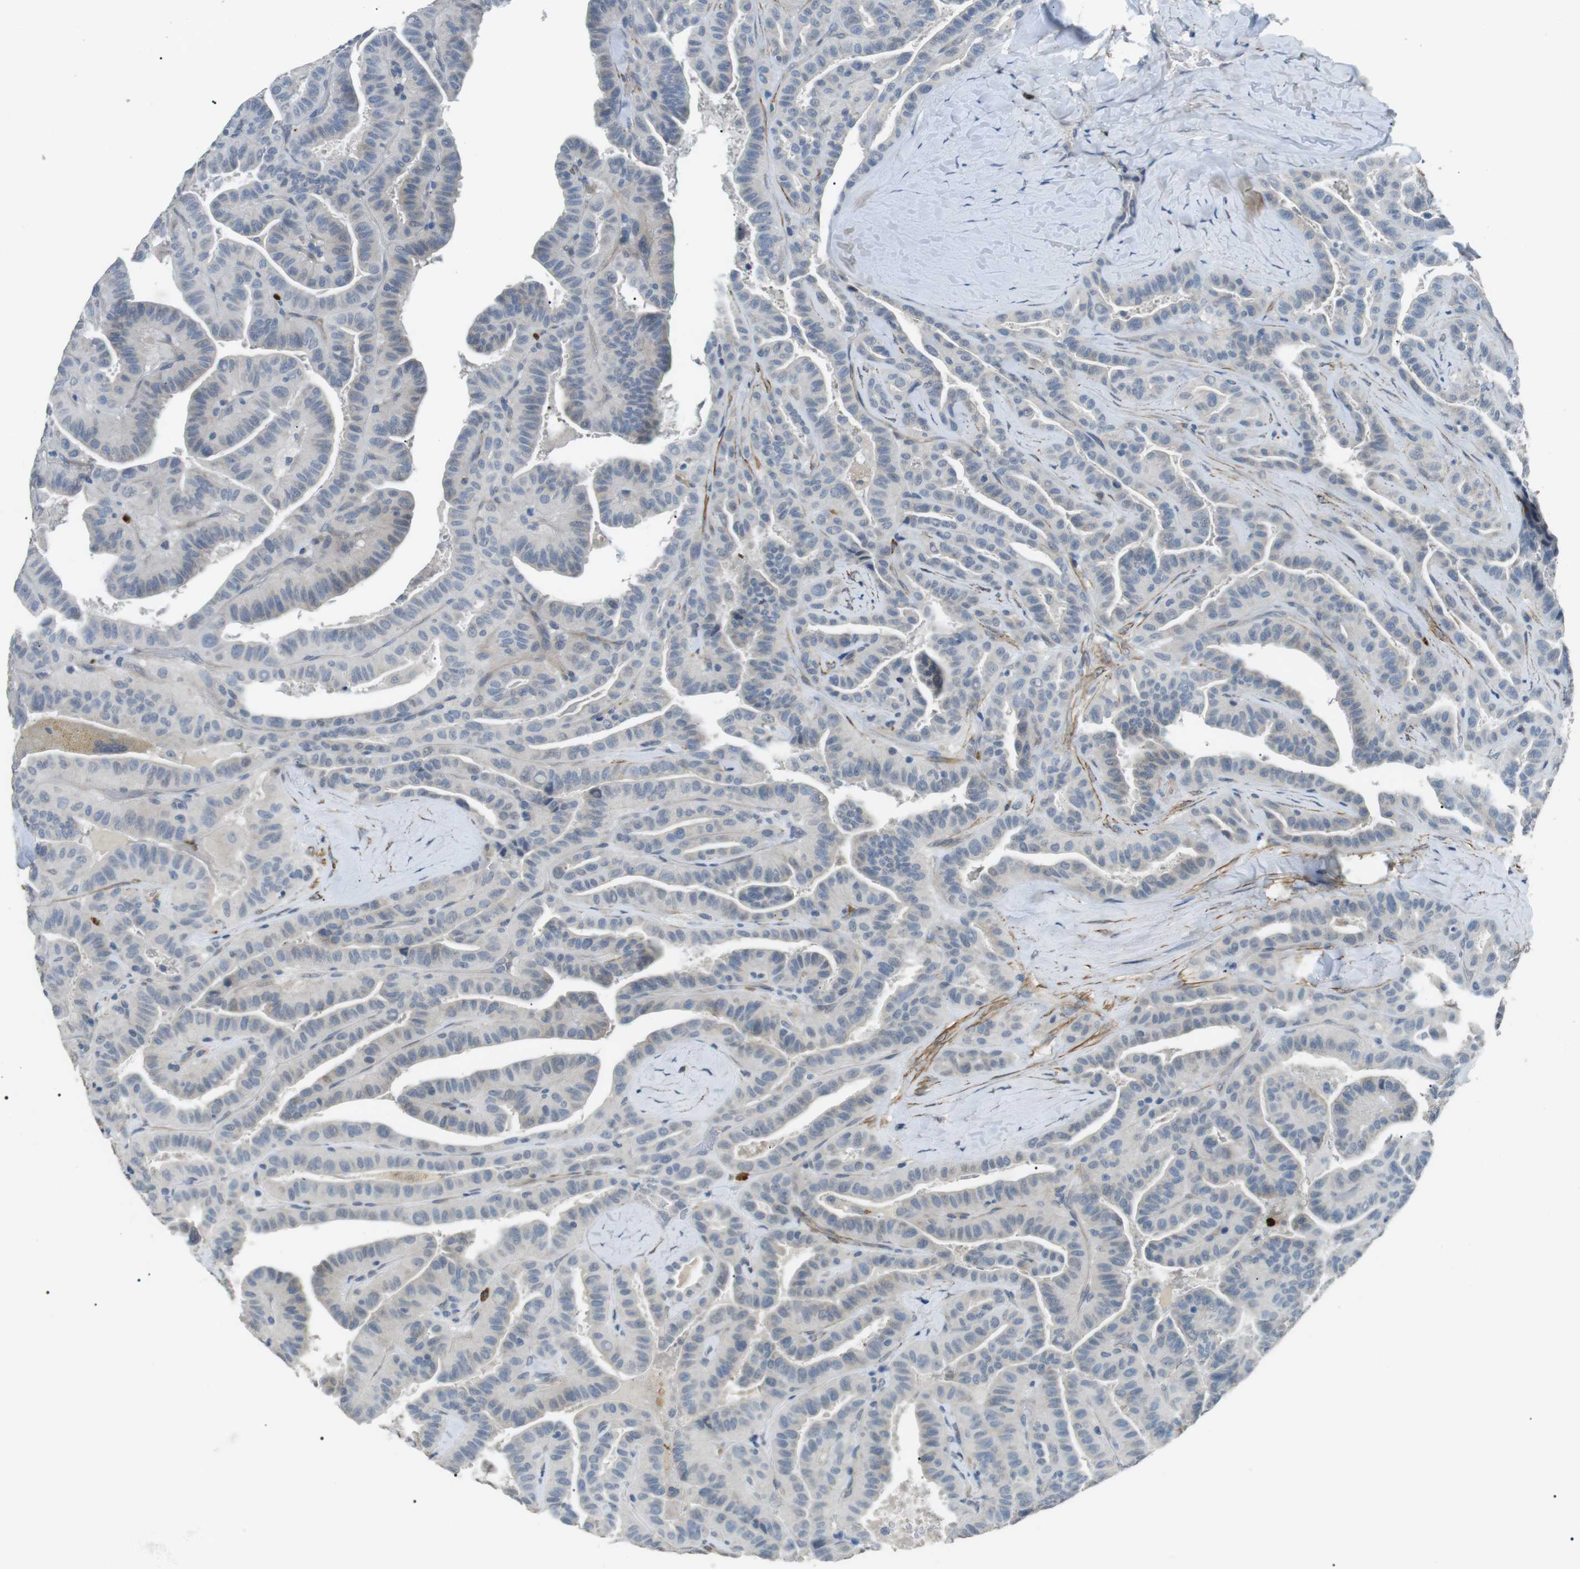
{"staining": {"intensity": "negative", "quantity": "none", "location": "none"}, "tissue": "thyroid cancer", "cell_type": "Tumor cells", "image_type": "cancer", "snomed": [{"axis": "morphology", "description": "Papillary adenocarcinoma, NOS"}, {"axis": "topography", "description": "Thyroid gland"}], "caption": "An IHC image of thyroid cancer (papillary adenocarcinoma) is shown. There is no staining in tumor cells of thyroid cancer (papillary adenocarcinoma).", "gene": "GZMM", "patient": {"sex": "male", "age": 77}}